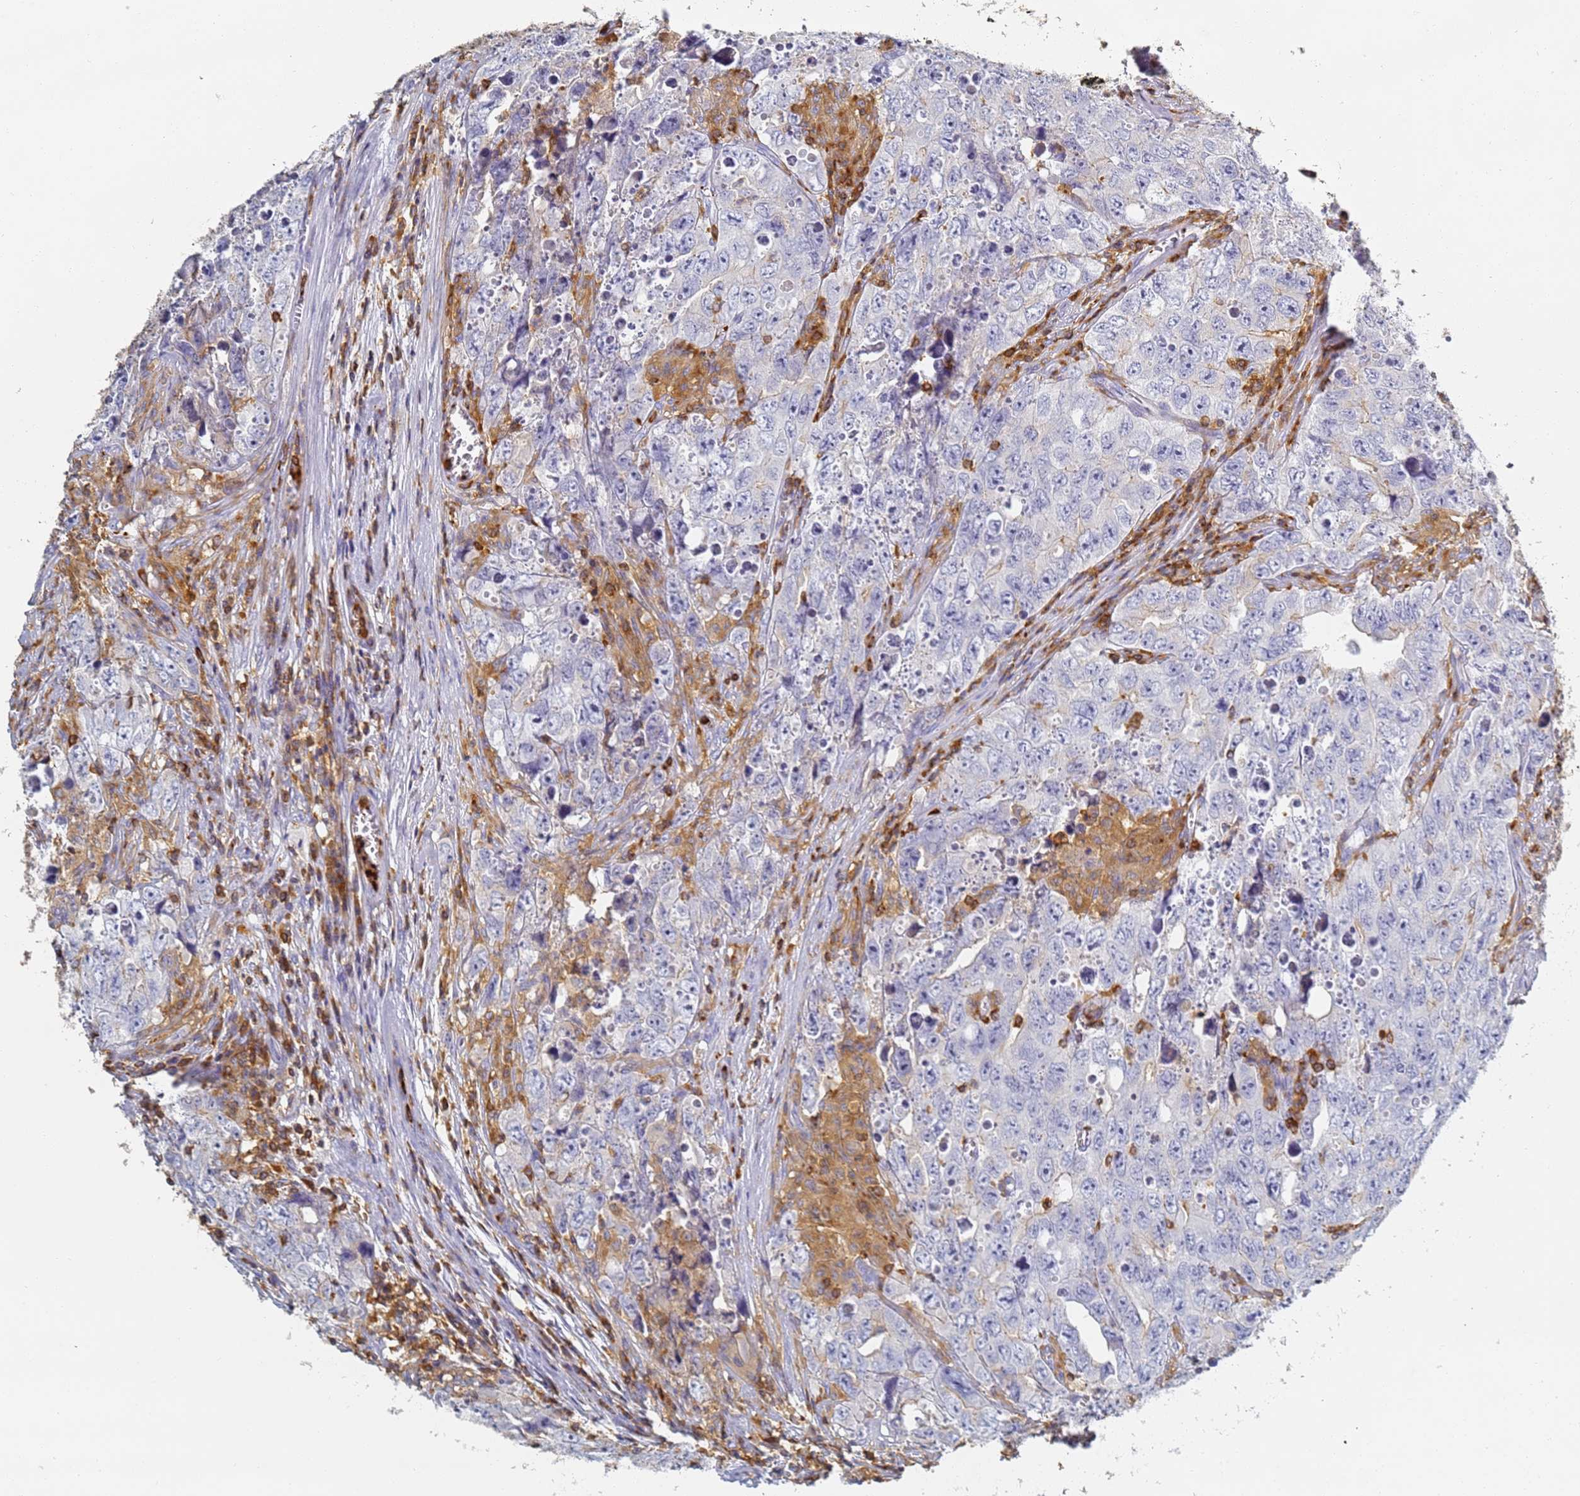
{"staining": {"intensity": "negative", "quantity": "none", "location": "none"}, "tissue": "testis cancer", "cell_type": "Tumor cells", "image_type": "cancer", "snomed": [{"axis": "morphology", "description": "Seminoma, NOS"}, {"axis": "morphology", "description": "Carcinoma, Embryonal, NOS"}, {"axis": "topography", "description": "Testis"}], "caption": "An IHC histopathology image of testis embryonal carcinoma is shown. There is no staining in tumor cells of testis embryonal carcinoma.", "gene": "BIN2", "patient": {"sex": "male", "age": 43}}